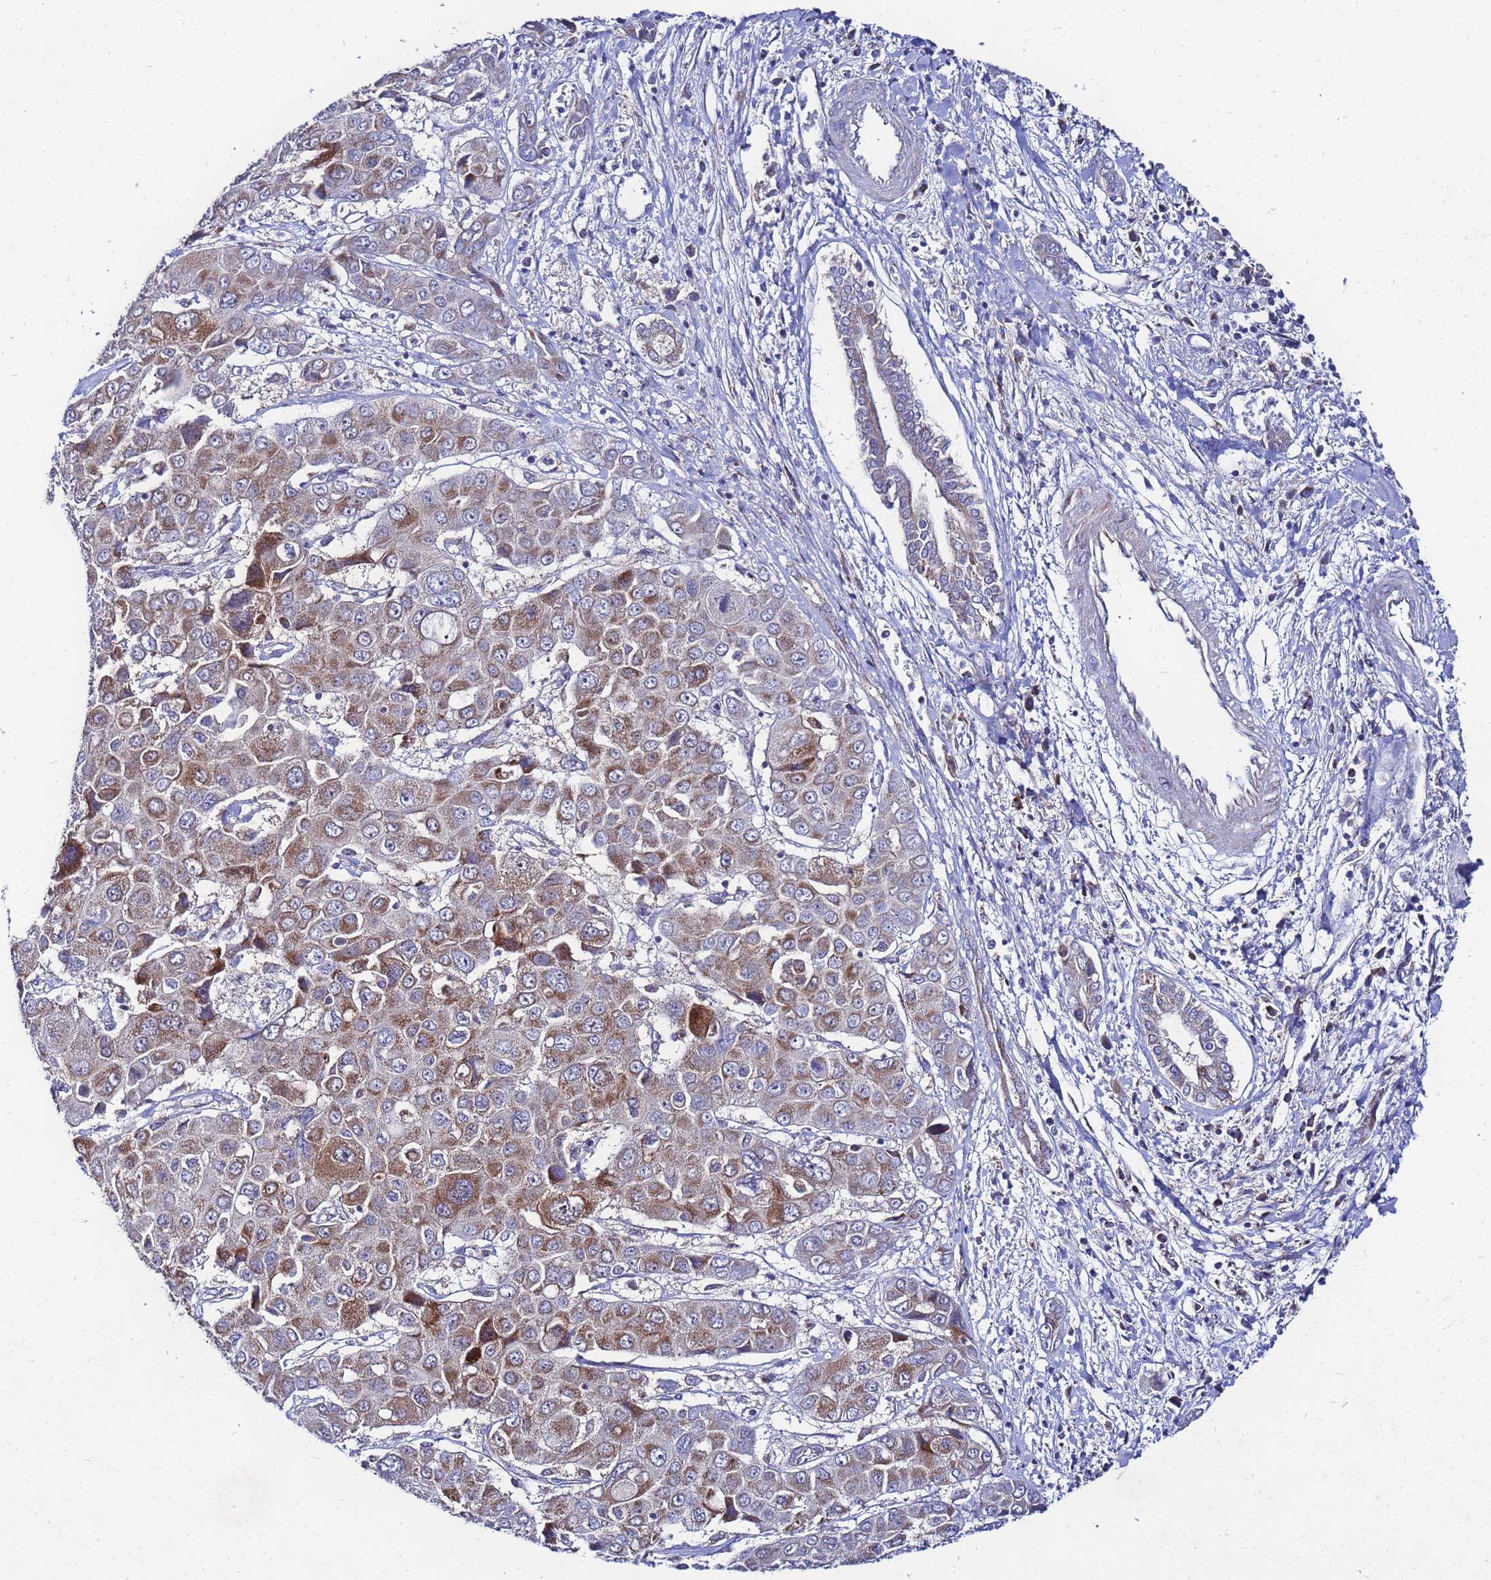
{"staining": {"intensity": "moderate", "quantity": "25%-75%", "location": "cytoplasmic/membranous"}, "tissue": "liver cancer", "cell_type": "Tumor cells", "image_type": "cancer", "snomed": [{"axis": "morphology", "description": "Cholangiocarcinoma"}, {"axis": "topography", "description": "Liver"}], "caption": "This histopathology image exhibits liver cancer (cholangiocarcinoma) stained with immunohistochemistry to label a protein in brown. The cytoplasmic/membranous of tumor cells show moderate positivity for the protein. Nuclei are counter-stained blue.", "gene": "FAHD2A", "patient": {"sex": "male", "age": 67}}